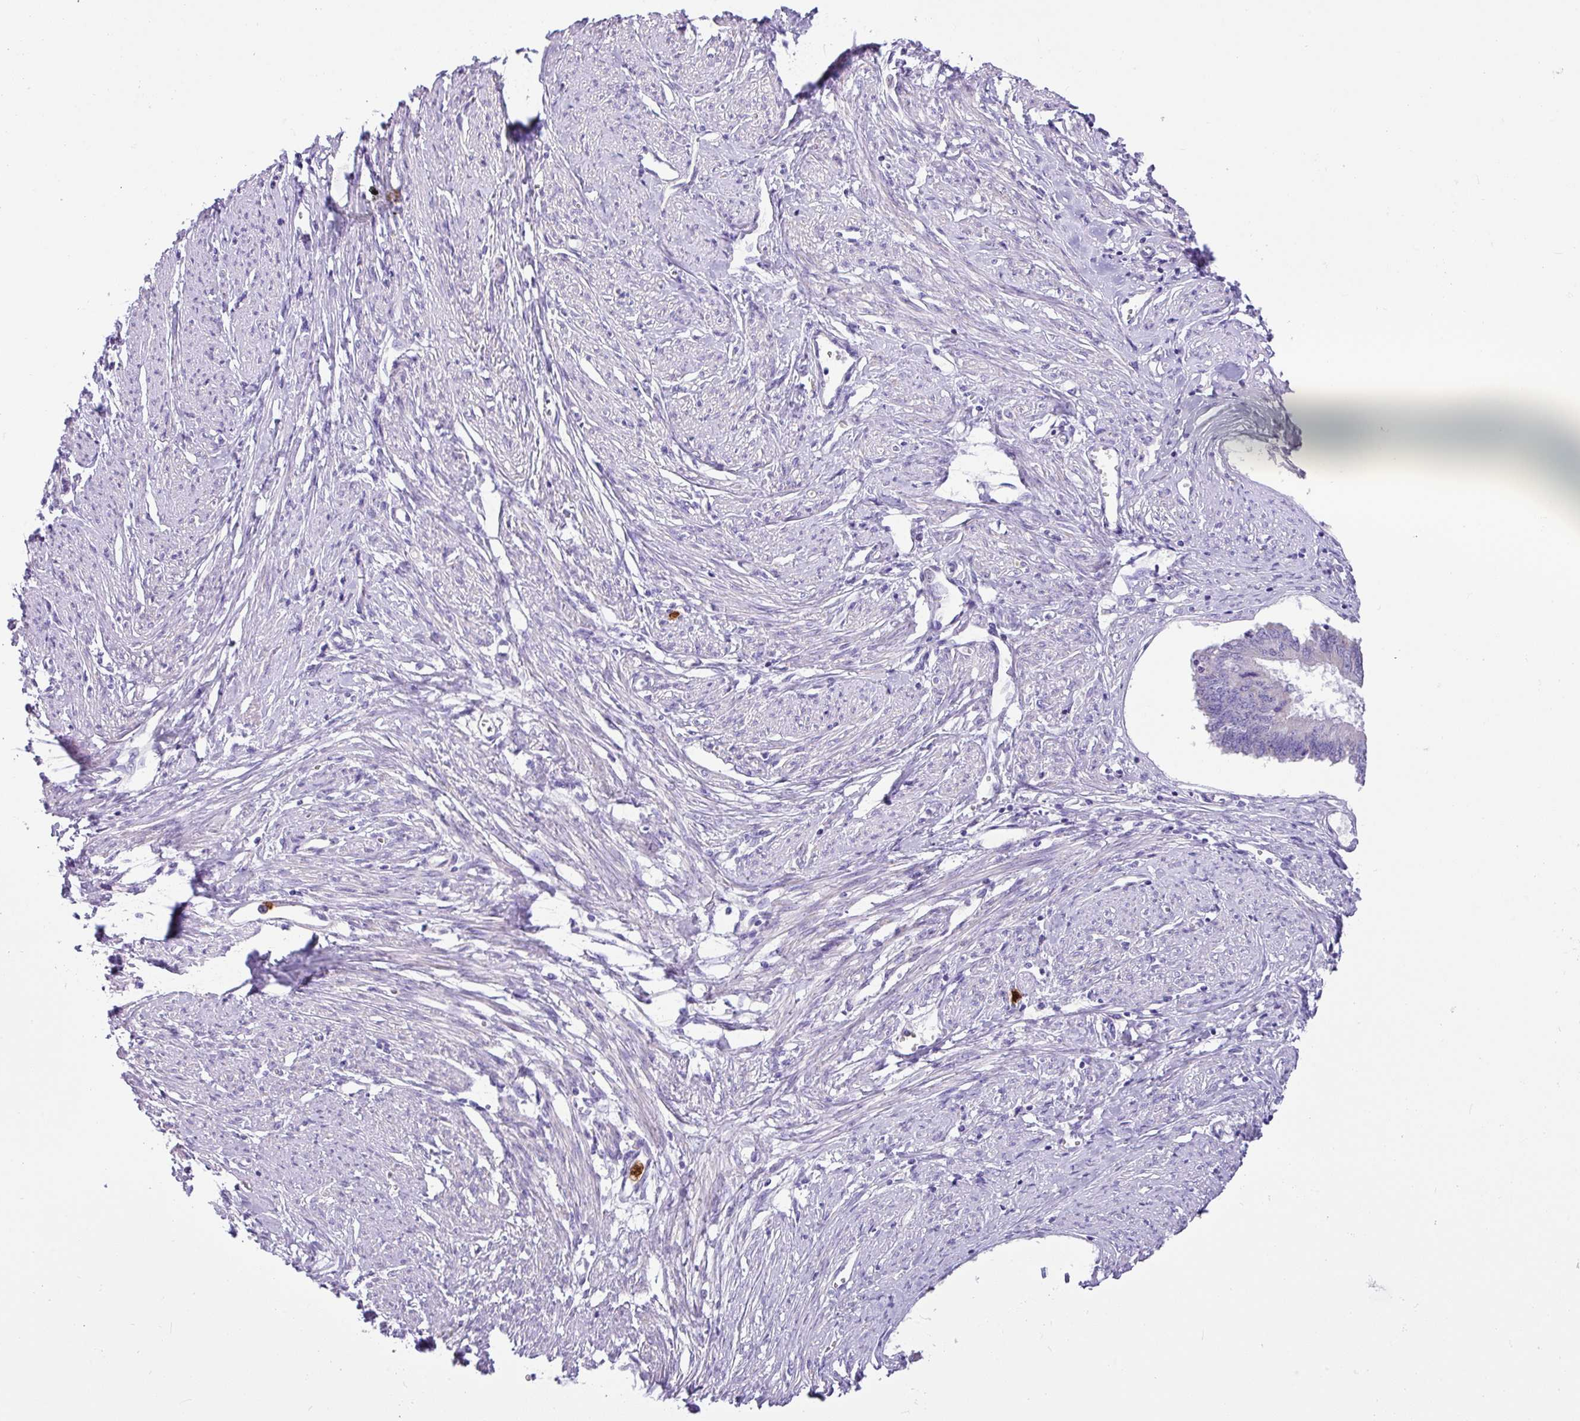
{"staining": {"intensity": "negative", "quantity": "none", "location": "none"}, "tissue": "endometrial cancer", "cell_type": "Tumor cells", "image_type": "cancer", "snomed": [{"axis": "morphology", "description": "Adenocarcinoma, NOS"}, {"axis": "topography", "description": "Endometrium"}], "caption": "High power microscopy micrograph of an IHC histopathology image of endometrial cancer, revealing no significant expression in tumor cells. (Brightfield microscopy of DAB (3,3'-diaminobenzidine) immunohistochemistry (IHC) at high magnification).", "gene": "SH2D3C", "patient": {"sex": "female", "age": 76}}